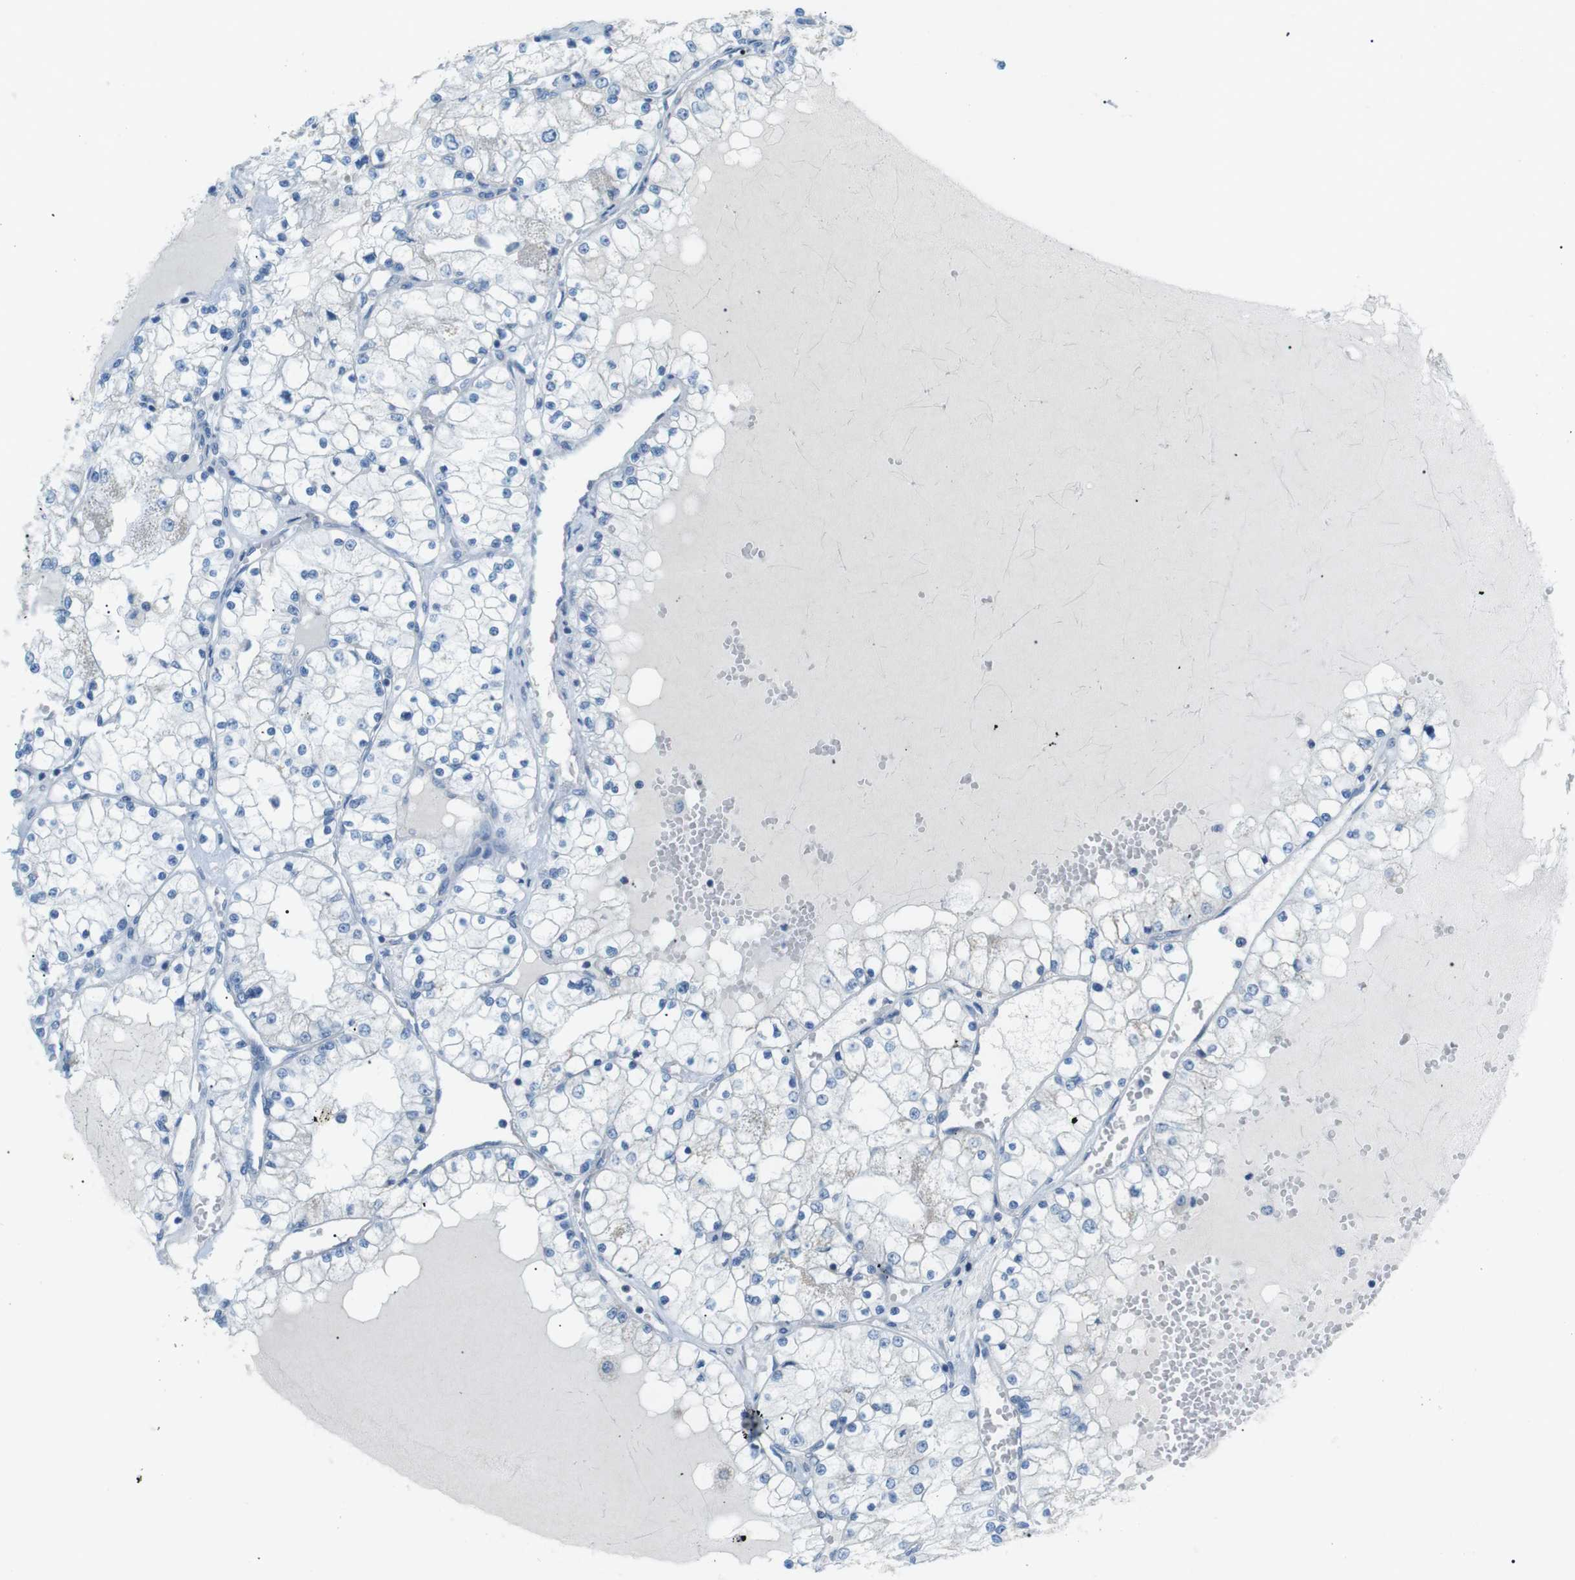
{"staining": {"intensity": "negative", "quantity": "none", "location": "none"}, "tissue": "renal cancer", "cell_type": "Tumor cells", "image_type": "cancer", "snomed": [{"axis": "morphology", "description": "Adenocarcinoma, NOS"}, {"axis": "topography", "description": "Kidney"}], "caption": "Adenocarcinoma (renal) was stained to show a protein in brown. There is no significant positivity in tumor cells.", "gene": "SALL4", "patient": {"sex": "male", "age": 68}}